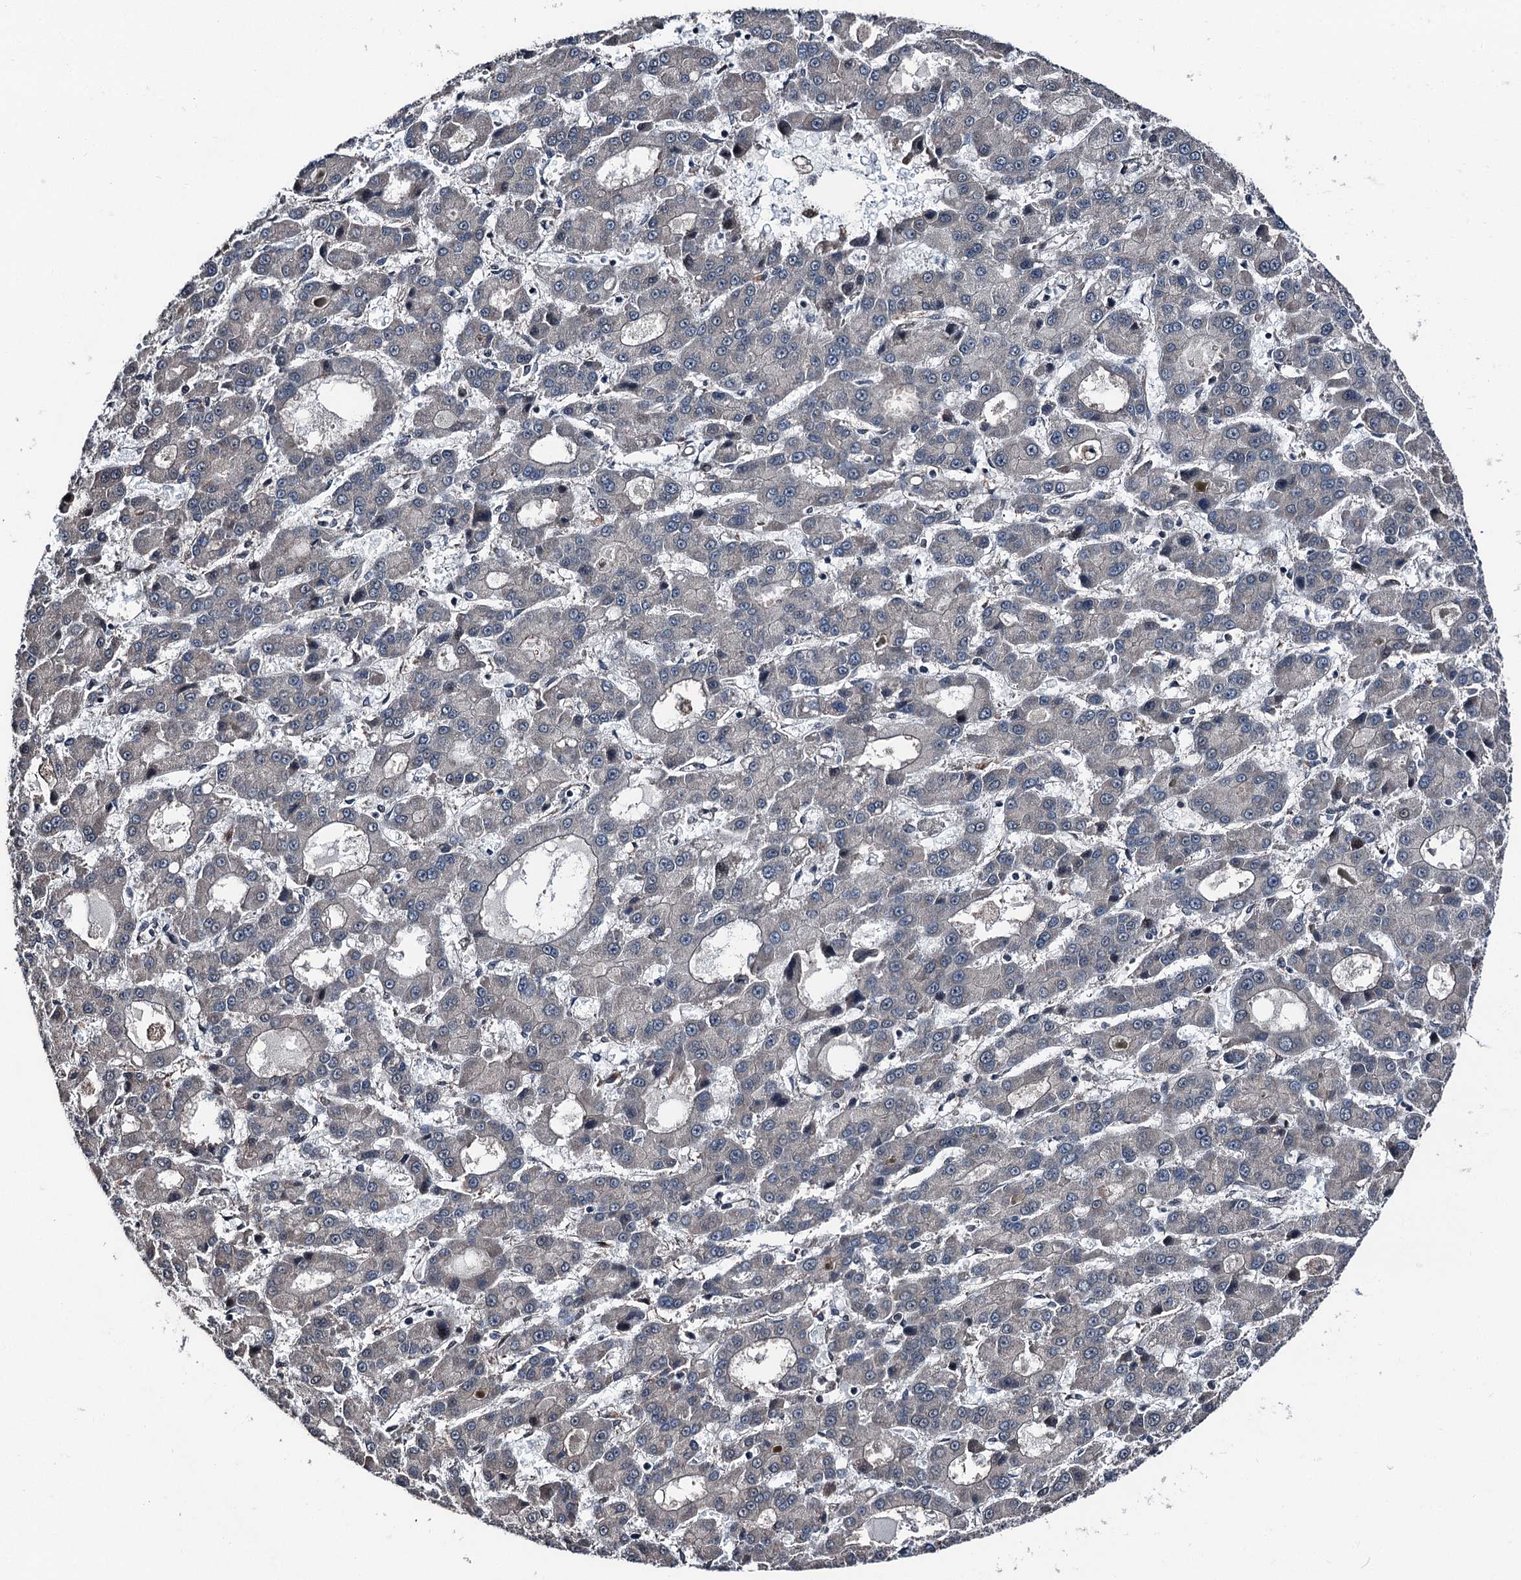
{"staining": {"intensity": "negative", "quantity": "none", "location": "none"}, "tissue": "liver cancer", "cell_type": "Tumor cells", "image_type": "cancer", "snomed": [{"axis": "morphology", "description": "Carcinoma, Hepatocellular, NOS"}, {"axis": "topography", "description": "Liver"}], "caption": "Liver hepatocellular carcinoma was stained to show a protein in brown. There is no significant staining in tumor cells.", "gene": "PSMD13", "patient": {"sex": "male", "age": 70}}